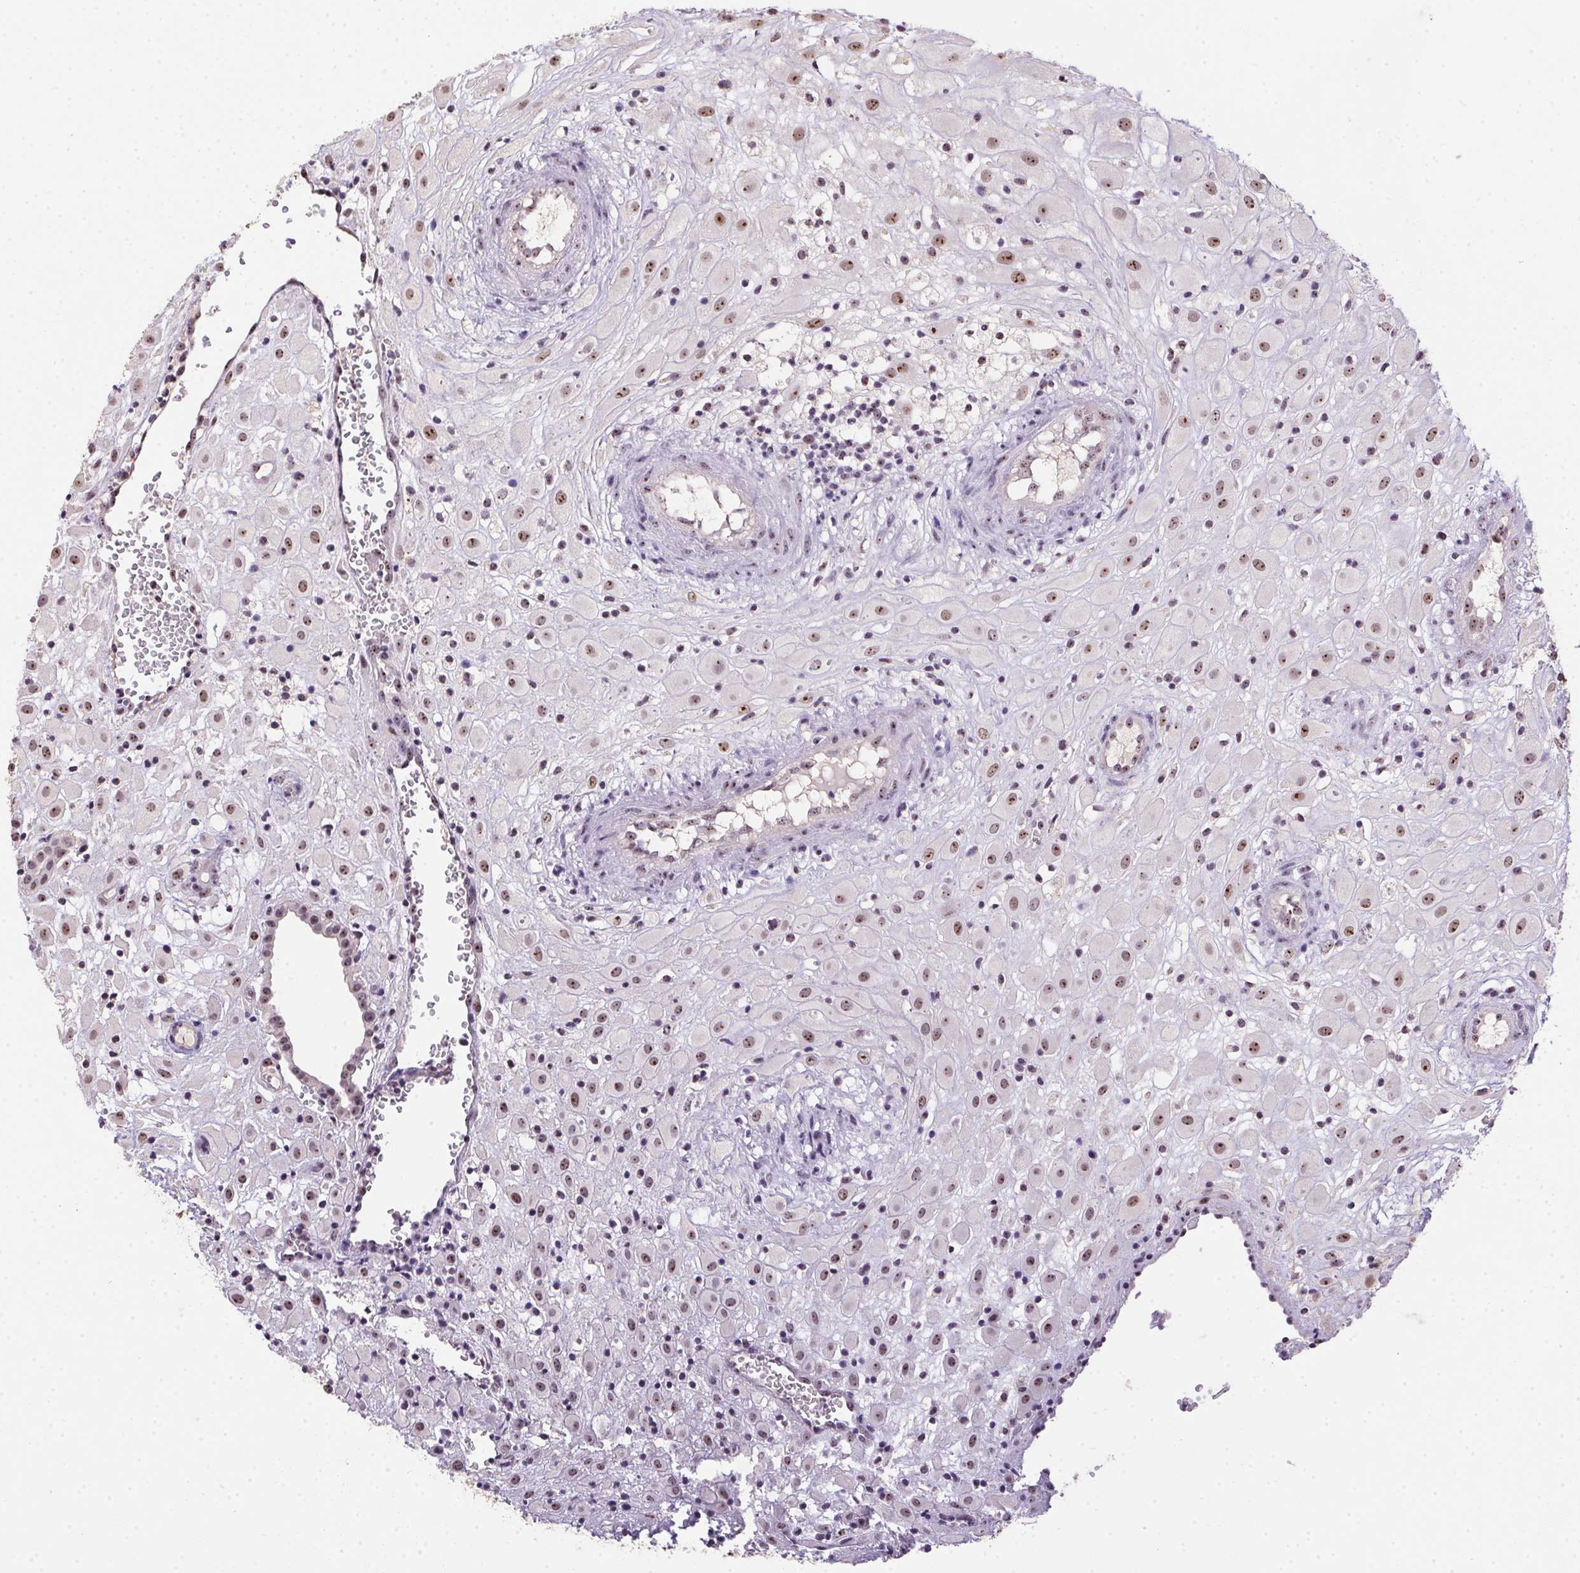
{"staining": {"intensity": "weak", "quantity": ">75%", "location": "nuclear"}, "tissue": "placenta", "cell_type": "Decidual cells", "image_type": "normal", "snomed": [{"axis": "morphology", "description": "Normal tissue, NOS"}, {"axis": "topography", "description": "Placenta"}], "caption": "IHC photomicrograph of normal placenta: human placenta stained using immunohistochemistry demonstrates low levels of weak protein expression localized specifically in the nuclear of decidual cells, appearing as a nuclear brown color.", "gene": "BATF2", "patient": {"sex": "female", "age": 24}}